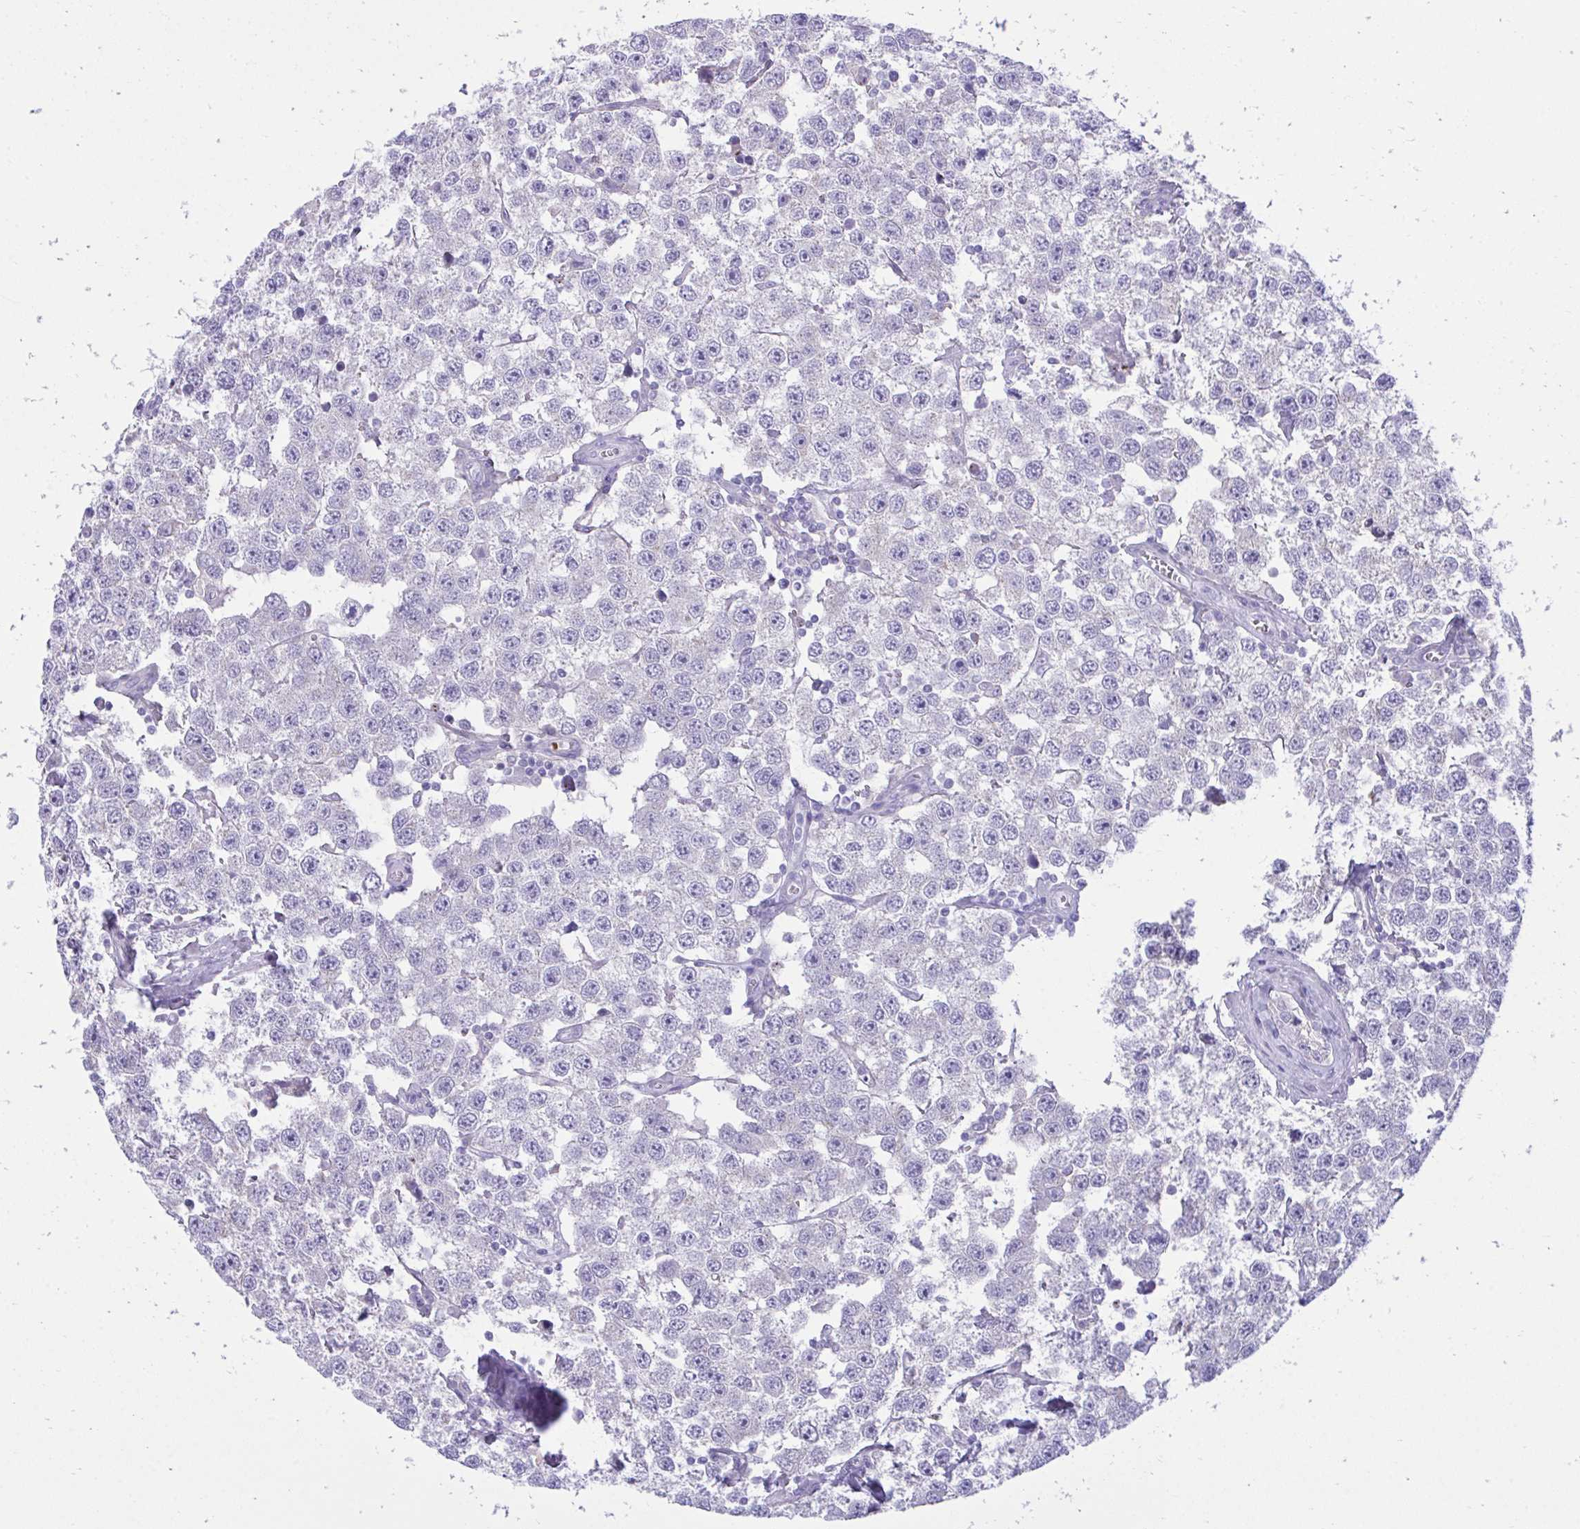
{"staining": {"intensity": "negative", "quantity": "none", "location": "none"}, "tissue": "testis cancer", "cell_type": "Tumor cells", "image_type": "cancer", "snomed": [{"axis": "morphology", "description": "Seminoma, NOS"}, {"axis": "topography", "description": "Testis"}], "caption": "Immunohistochemistry of human testis cancer (seminoma) exhibits no positivity in tumor cells. (DAB immunohistochemistry (IHC) with hematoxylin counter stain).", "gene": "PLEKHH1", "patient": {"sex": "male", "age": 34}}